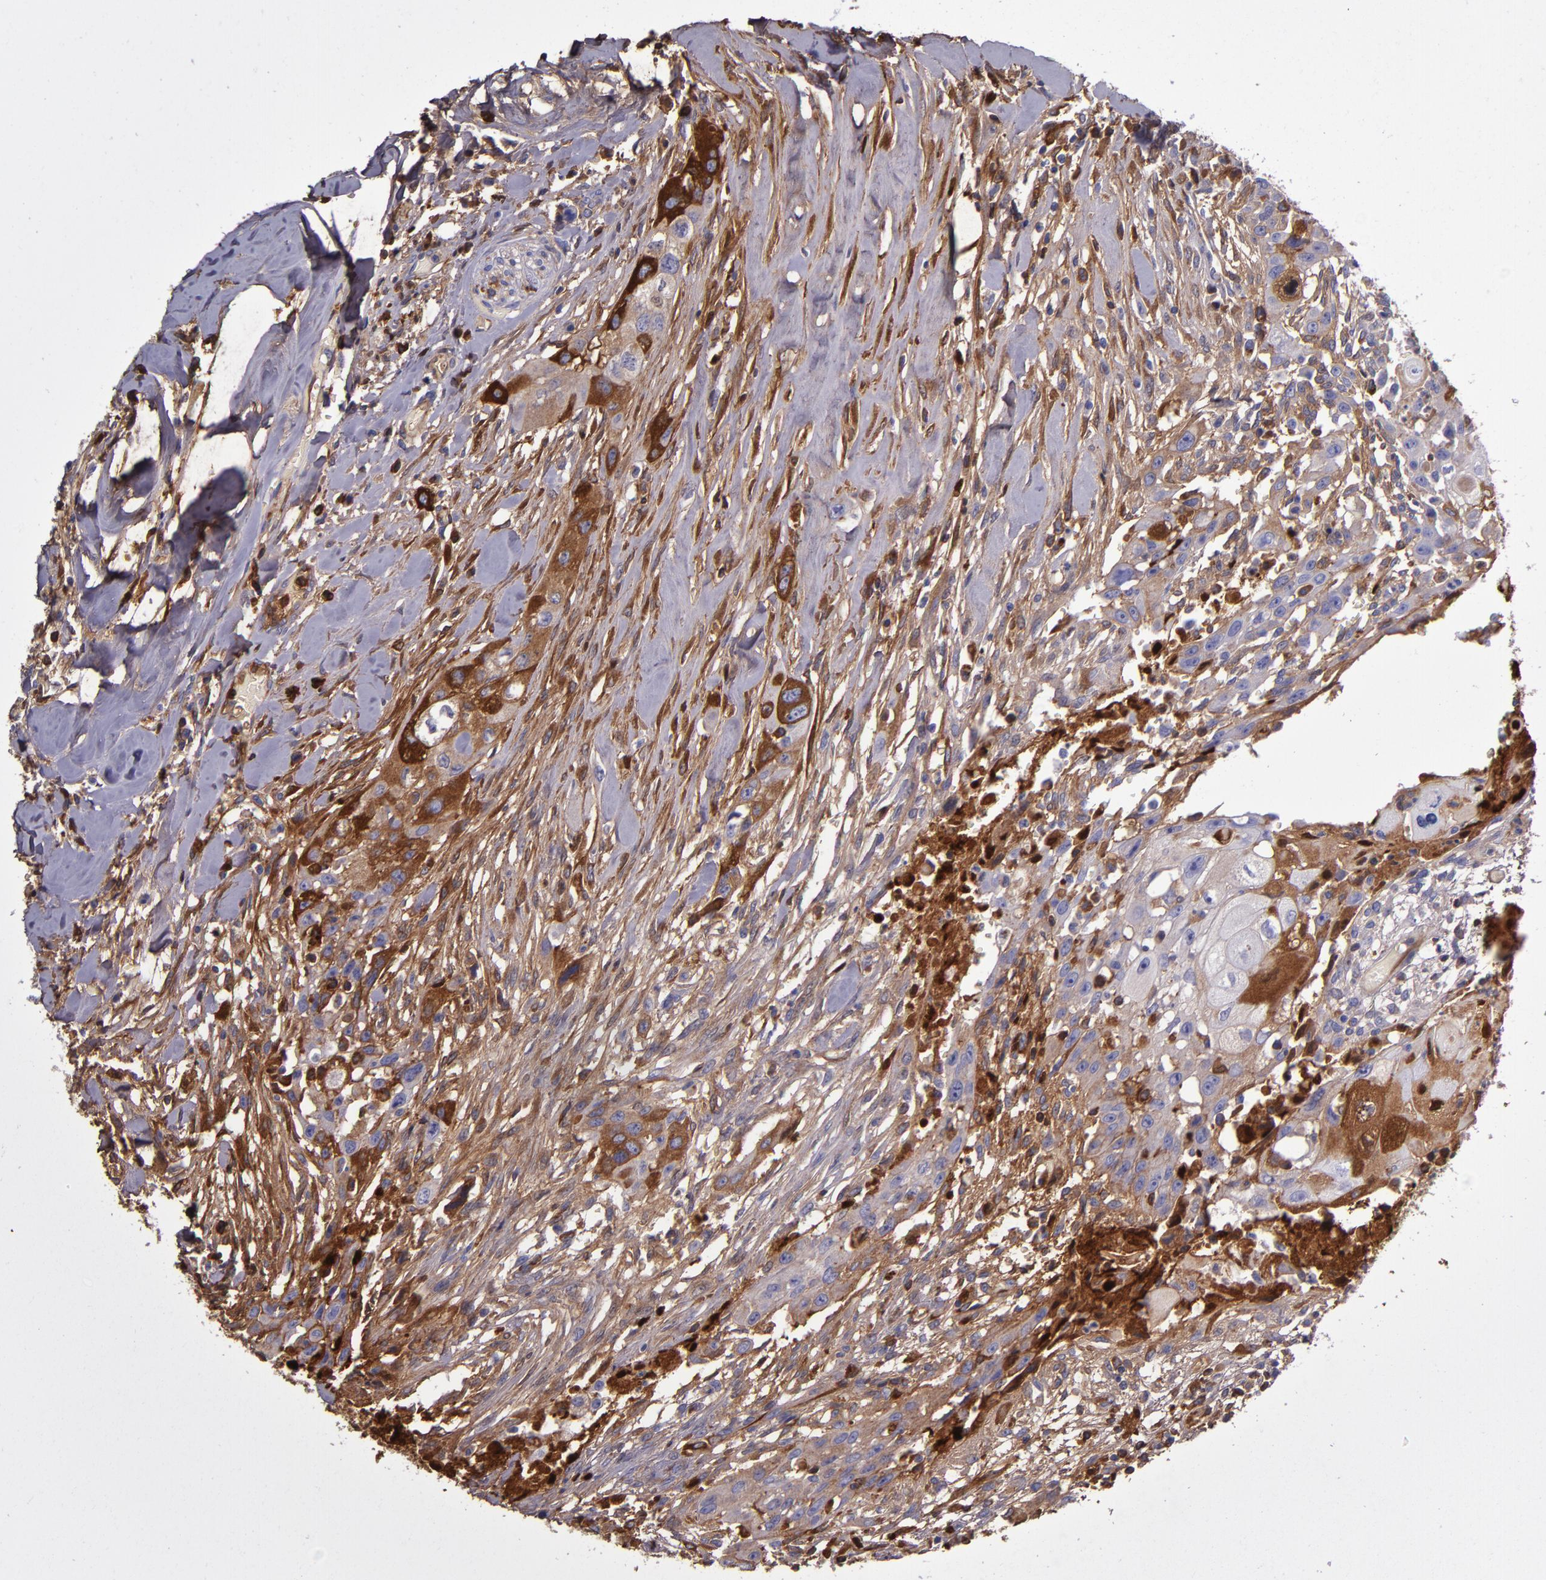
{"staining": {"intensity": "strong", "quantity": ">75%", "location": "cytoplasmic/membranous"}, "tissue": "head and neck cancer", "cell_type": "Tumor cells", "image_type": "cancer", "snomed": [{"axis": "morphology", "description": "Neoplasm, malignant, NOS"}, {"axis": "topography", "description": "Salivary gland"}, {"axis": "topography", "description": "Head-Neck"}], "caption": "Protein staining by IHC displays strong cytoplasmic/membranous expression in approximately >75% of tumor cells in head and neck cancer (neoplasm (malignant)).", "gene": "CLEC3B", "patient": {"sex": "male", "age": 43}}